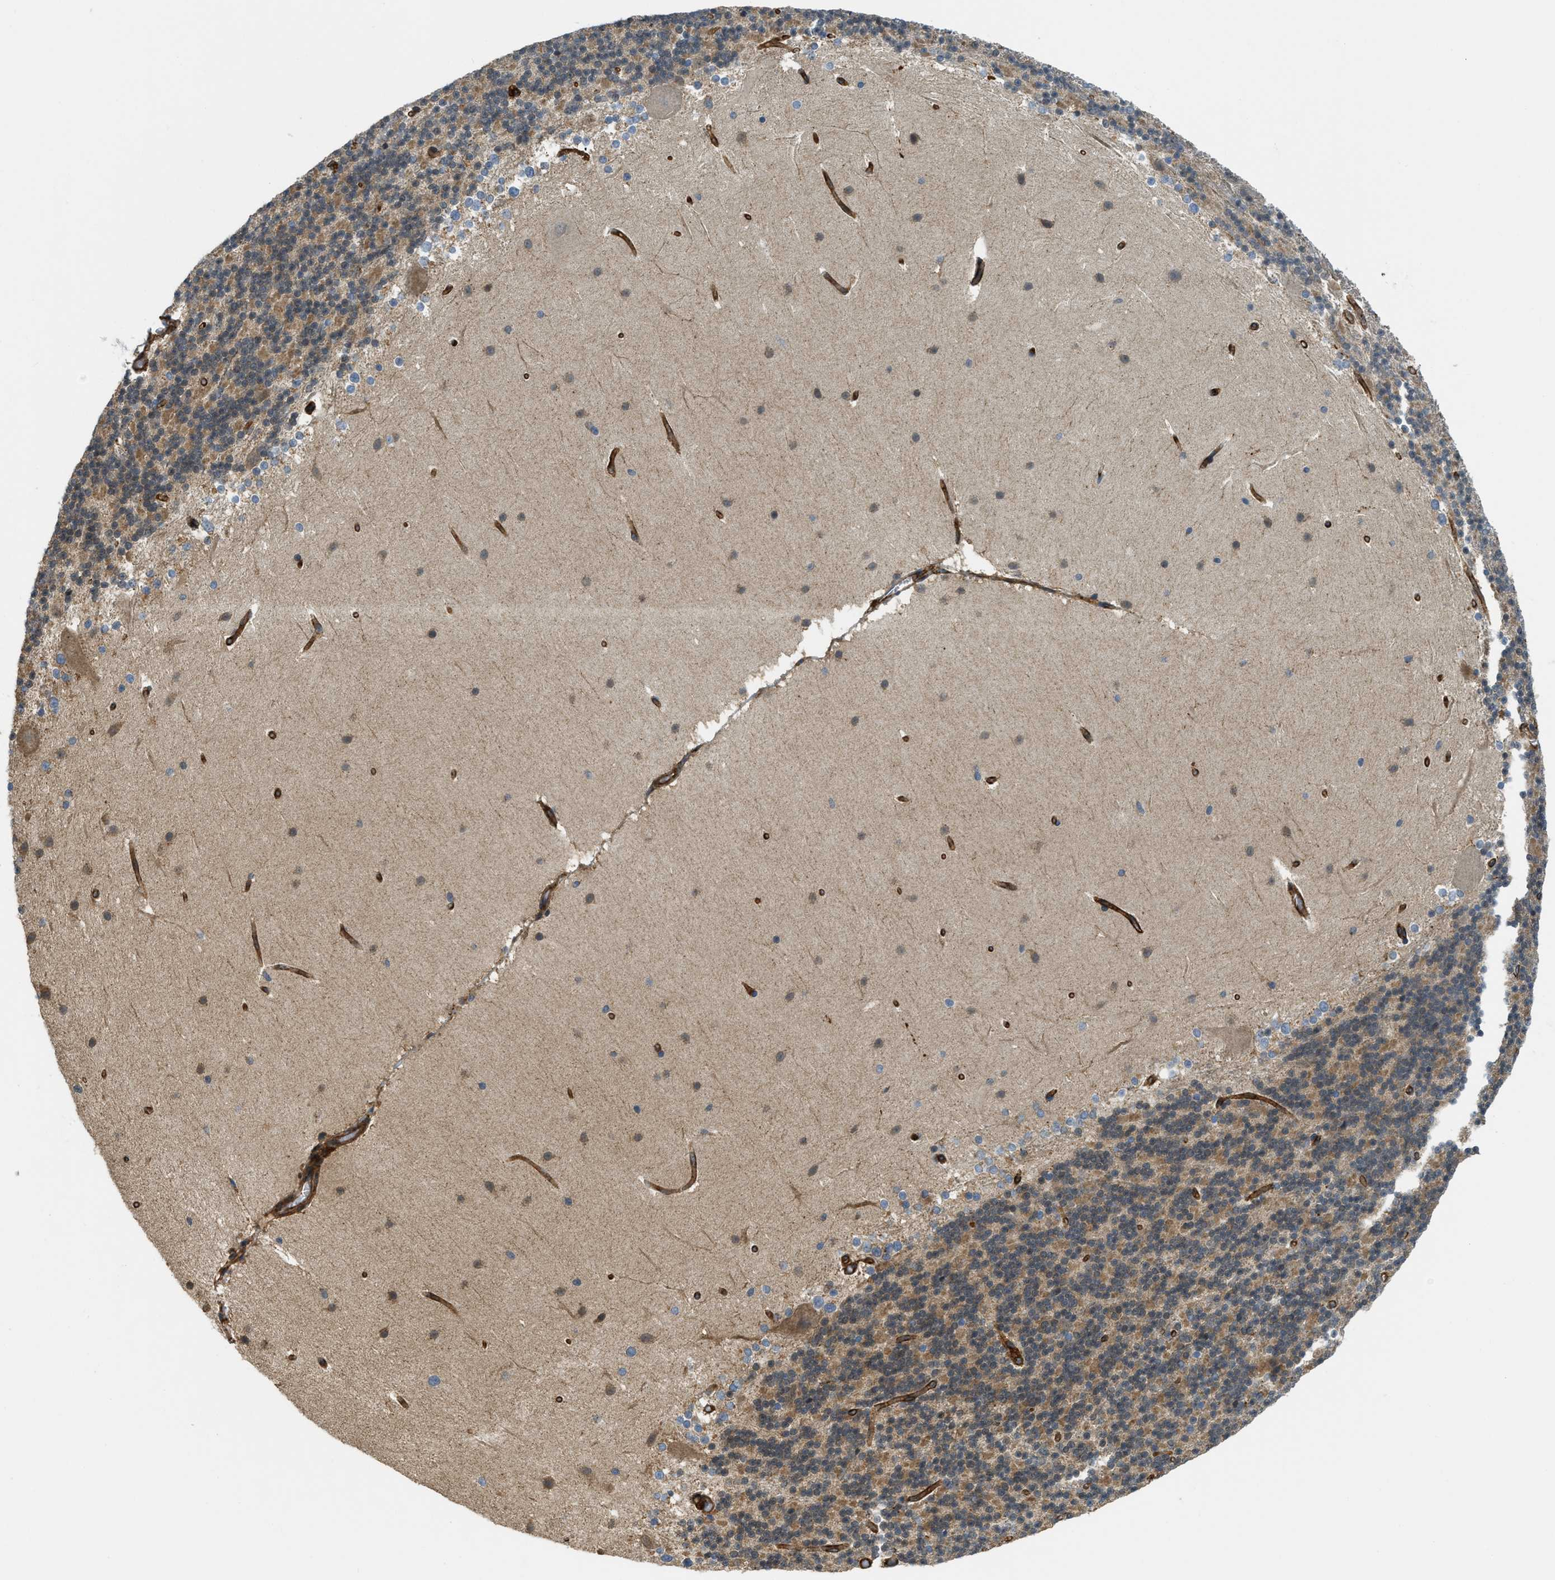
{"staining": {"intensity": "moderate", "quantity": "25%-75%", "location": "cytoplasmic/membranous,nuclear"}, "tissue": "cerebellum", "cell_type": "Cells in granular layer", "image_type": "normal", "snomed": [{"axis": "morphology", "description": "Normal tissue, NOS"}, {"axis": "topography", "description": "Cerebellum"}], "caption": "A high-resolution photomicrograph shows immunohistochemistry (IHC) staining of benign cerebellum, which displays moderate cytoplasmic/membranous,nuclear positivity in approximately 25%-75% of cells in granular layer. Immunohistochemistry stains the protein of interest in brown and the nuclei are stained blue.", "gene": "BAG4", "patient": {"sex": "female", "age": 19}}